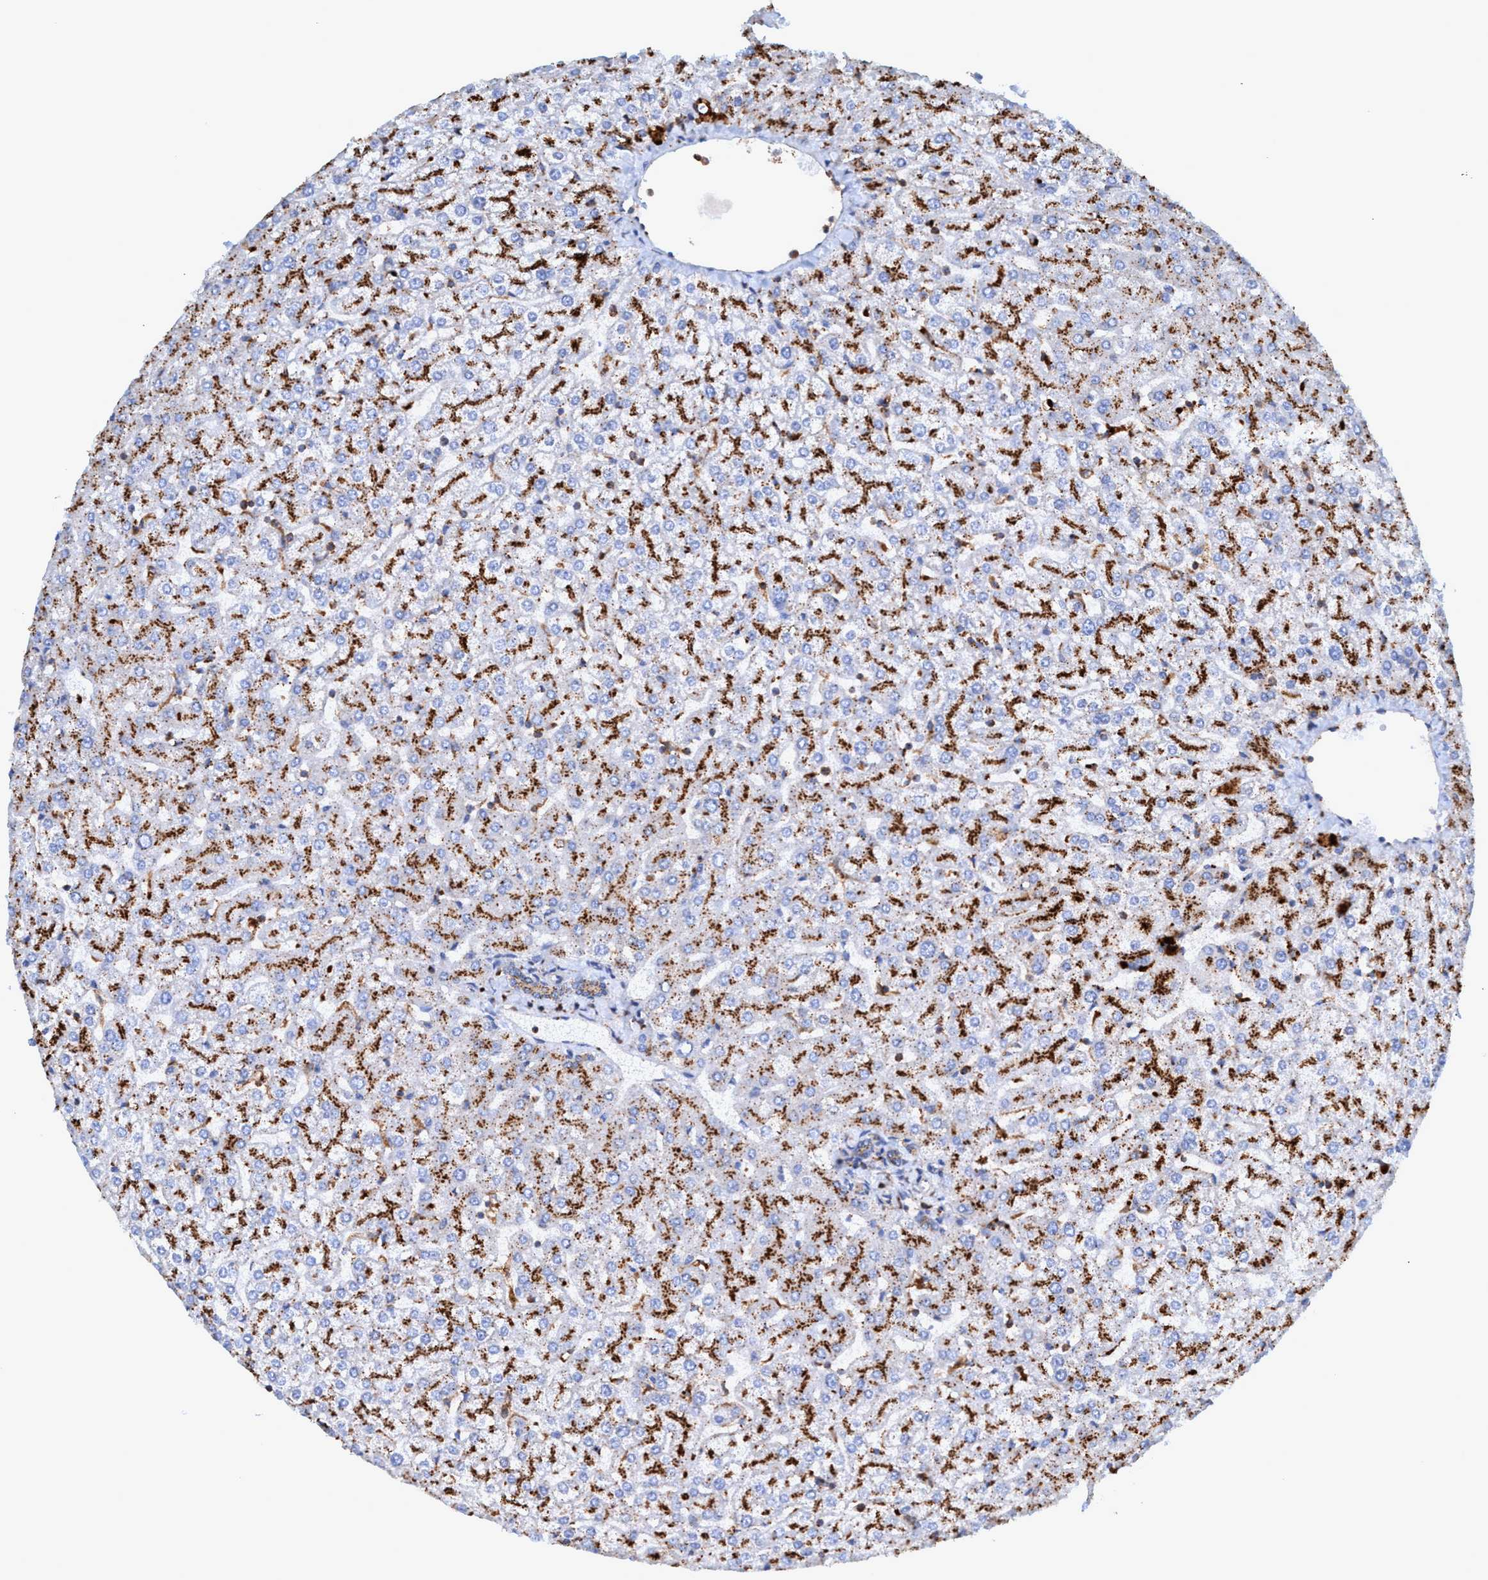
{"staining": {"intensity": "moderate", "quantity": ">75%", "location": "cytoplasmic/membranous"}, "tissue": "liver", "cell_type": "Cholangiocytes", "image_type": "normal", "snomed": [{"axis": "morphology", "description": "Normal tissue, NOS"}, {"axis": "topography", "description": "Liver"}], "caption": "IHC photomicrograph of unremarkable liver stained for a protein (brown), which shows medium levels of moderate cytoplasmic/membranous positivity in approximately >75% of cholangiocytes.", "gene": "TRIM65", "patient": {"sex": "female", "age": 32}}